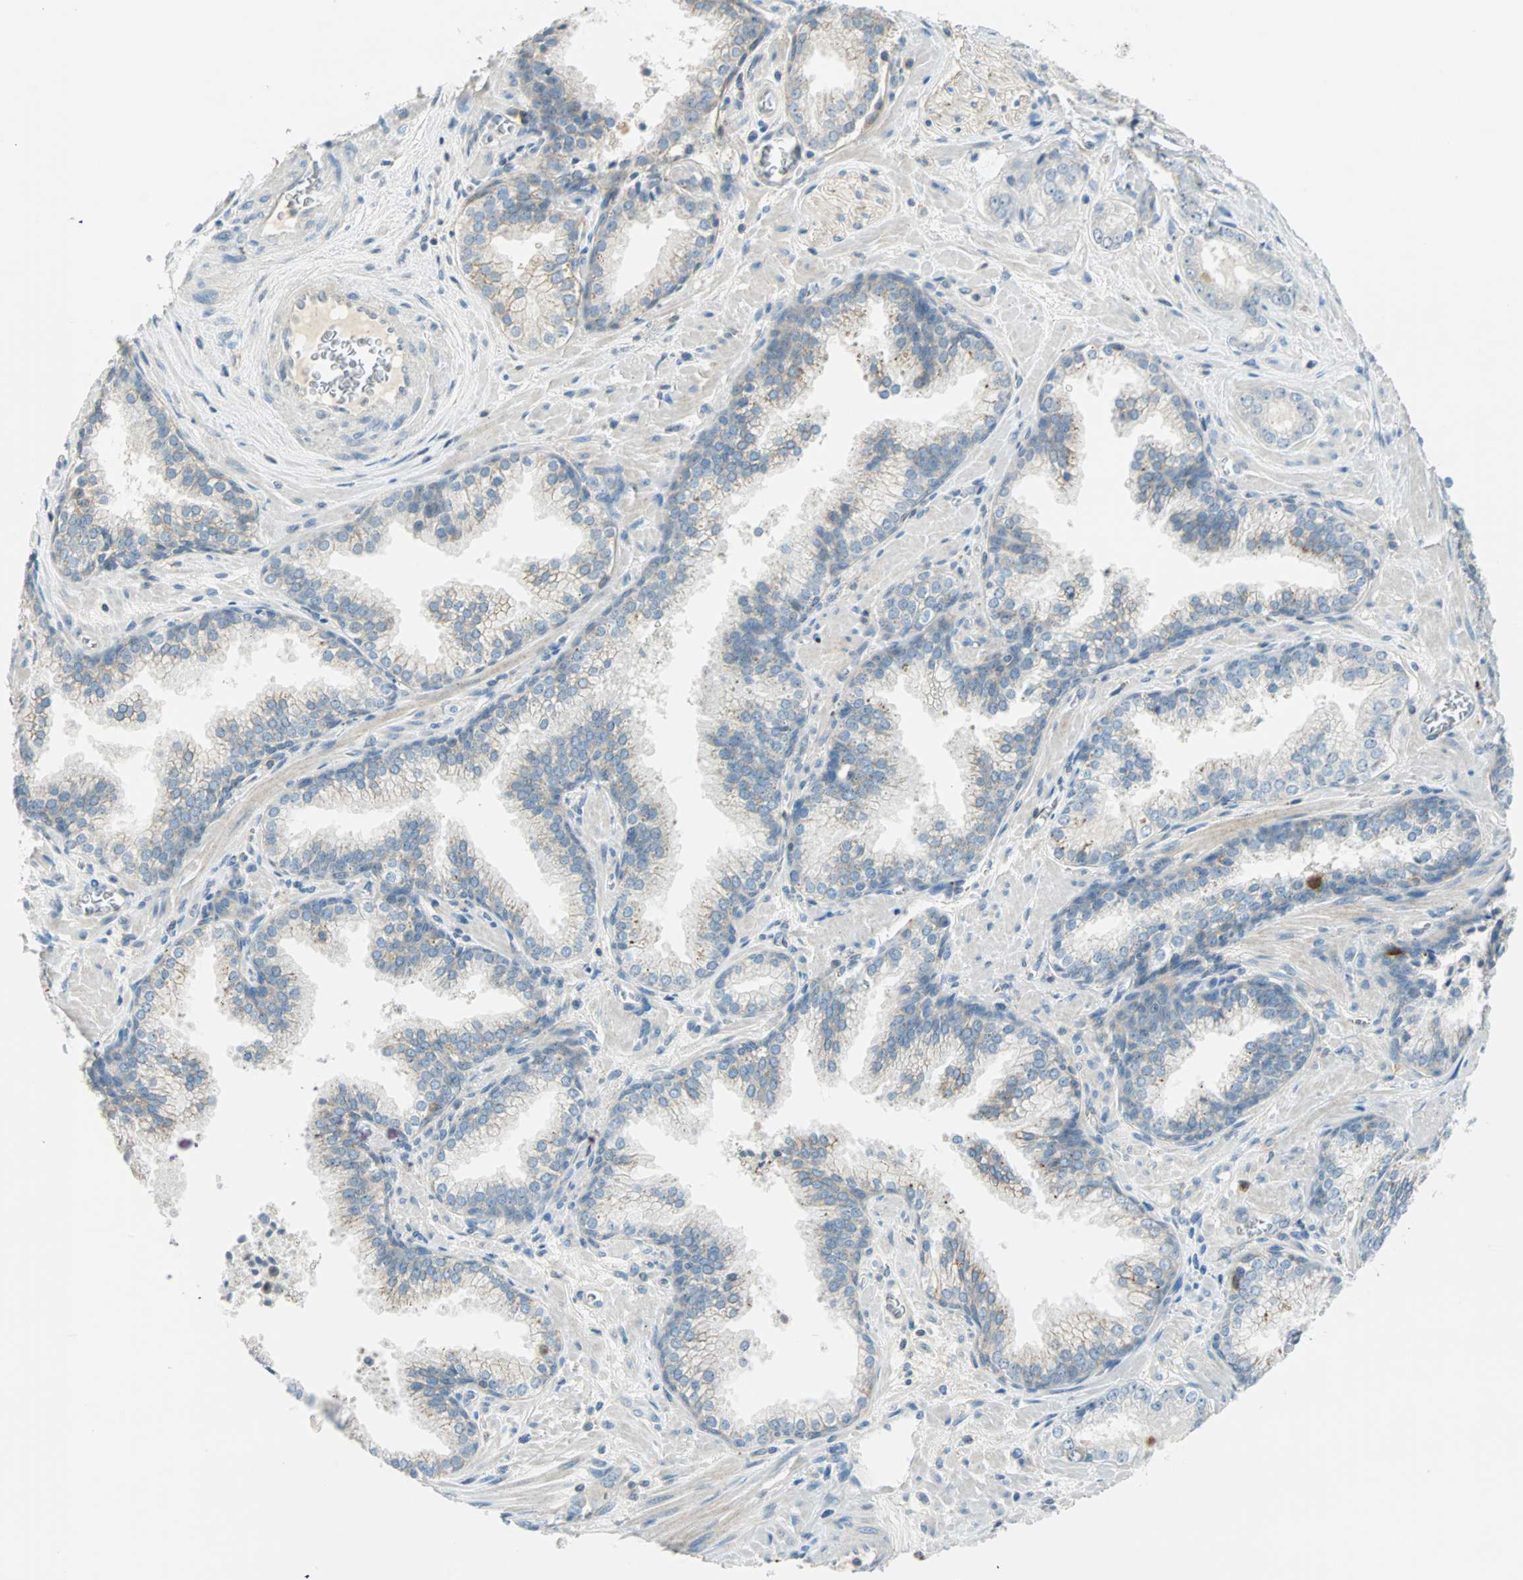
{"staining": {"intensity": "negative", "quantity": "none", "location": "none"}, "tissue": "prostate cancer", "cell_type": "Tumor cells", "image_type": "cancer", "snomed": [{"axis": "morphology", "description": "Adenocarcinoma, Low grade"}, {"axis": "topography", "description": "Prostate"}], "caption": "Immunohistochemical staining of prostate cancer shows no significant expression in tumor cells.", "gene": "PTTG1", "patient": {"sex": "male", "age": 60}}